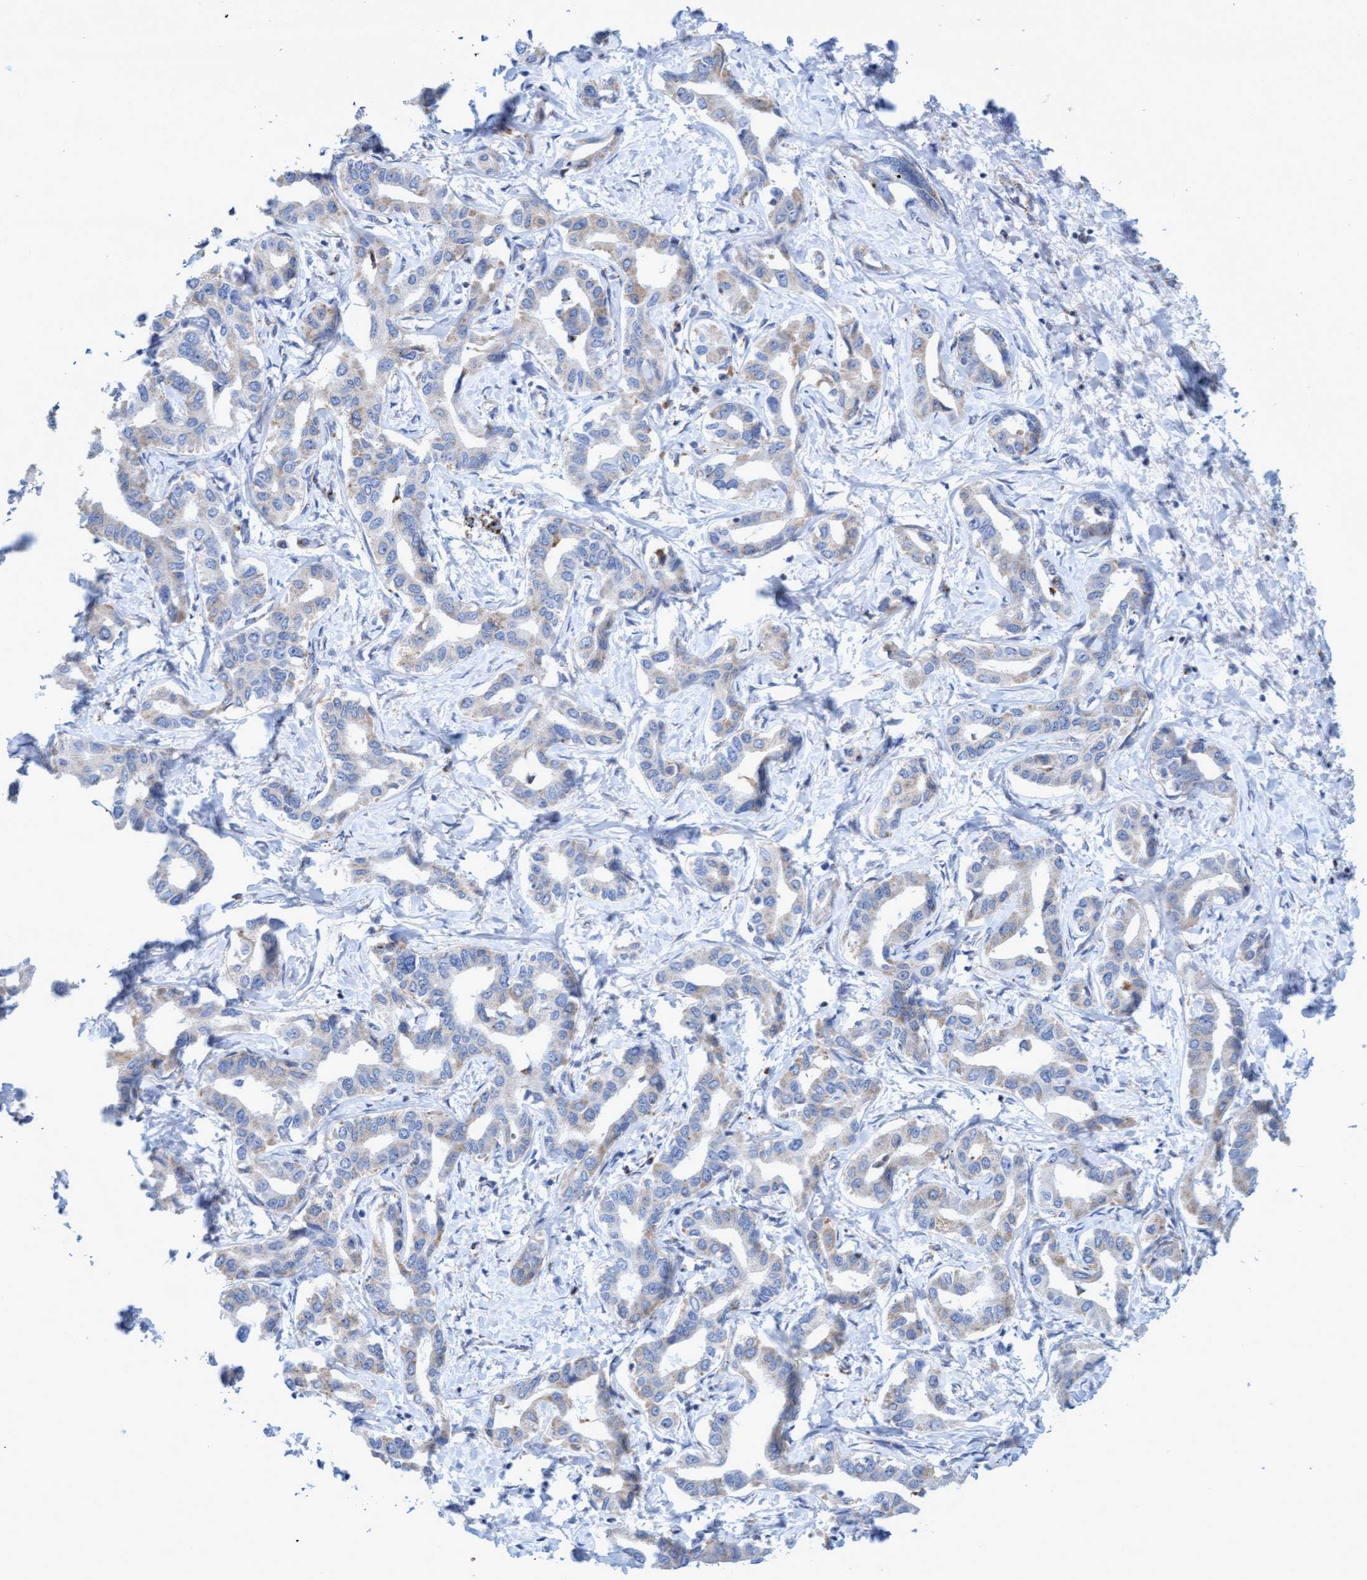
{"staining": {"intensity": "weak", "quantity": "25%-75%", "location": "cytoplasmic/membranous"}, "tissue": "liver cancer", "cell_type": "Tumor cells", "image_type": "cancer", "snomed": [{"axis": "morphology", "description": "Cholangiocarcinoma"}, {"axis": "topography", "description": "Liver"}], "caption": "IHC staining of cholangiocarcinoma (liver), which displays low levels of weak cytoplasmic/membranous staining in approximately 25%-75% of tumor cells indicating weak cytoplasmic/membranous protein staining. The staining was performed using DAB (brown) for protein detection and nuclei were counterstained in hematoxylin (blue).", "gene": "SGSH", "patient": {"sex": "male", "age": 59}}